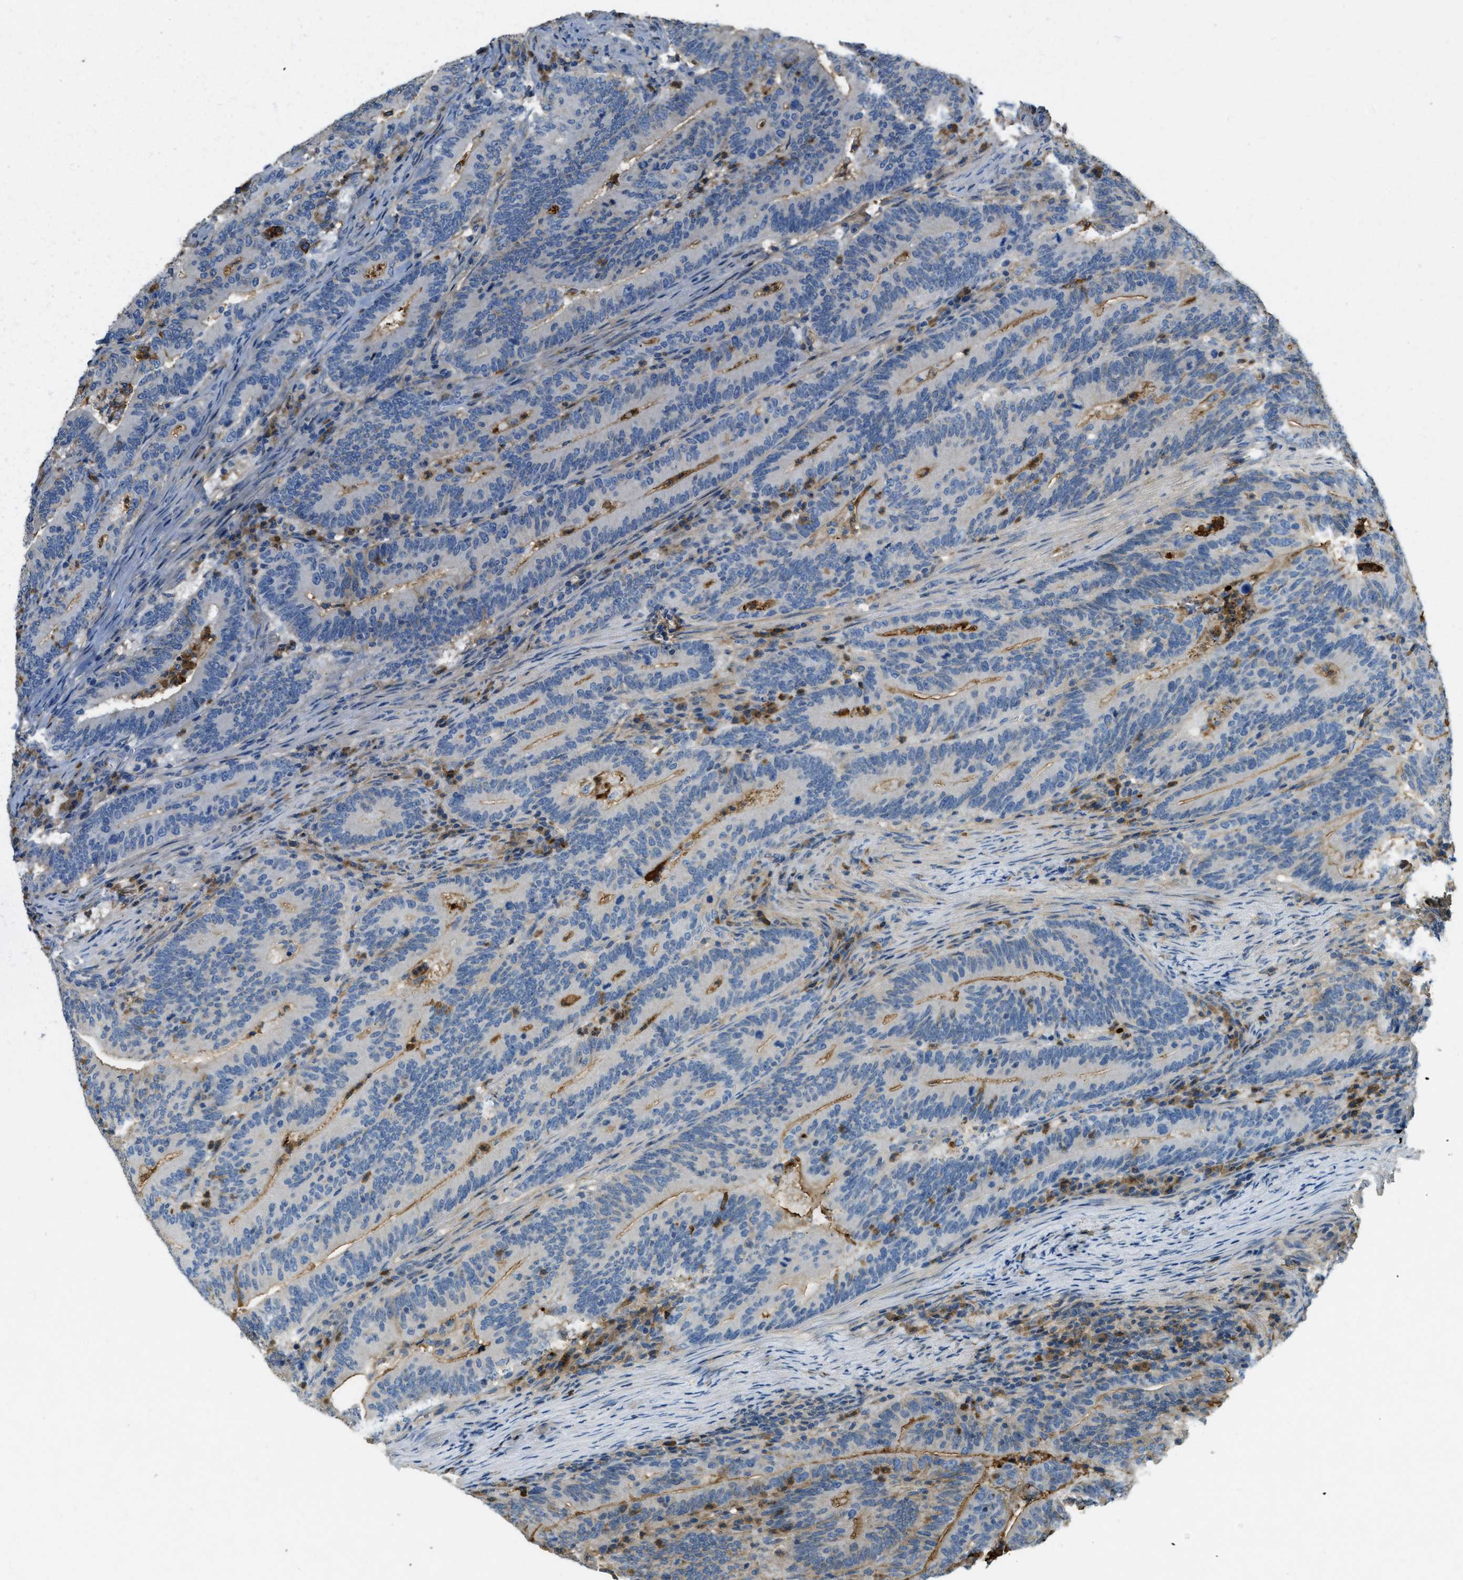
{"staining": {"intensity": "moderate", "quantity": "<25%", "location": "cytoplasmic/membranous"}, "tissue": "colorectal cancer", "cell_type": "Tumor cells", "image_type": "cancer", "snomed": [{"axis": "morphology", "description": "Adenocarcinoma, NOS"}, {"axis": "topography", "description": "Colon"}], "caption": "Tumor cells show moderate cytoplasmic/membranous staining in approximately <25% of cells in adenocarcinoma (colorectal). (DAB (3,3'-diaminobenzidine) IHC, brown staining for protein, blue staining for nuclei).", "gene": "PRTN3", "patient": {"sex": "female", "age": 66}}